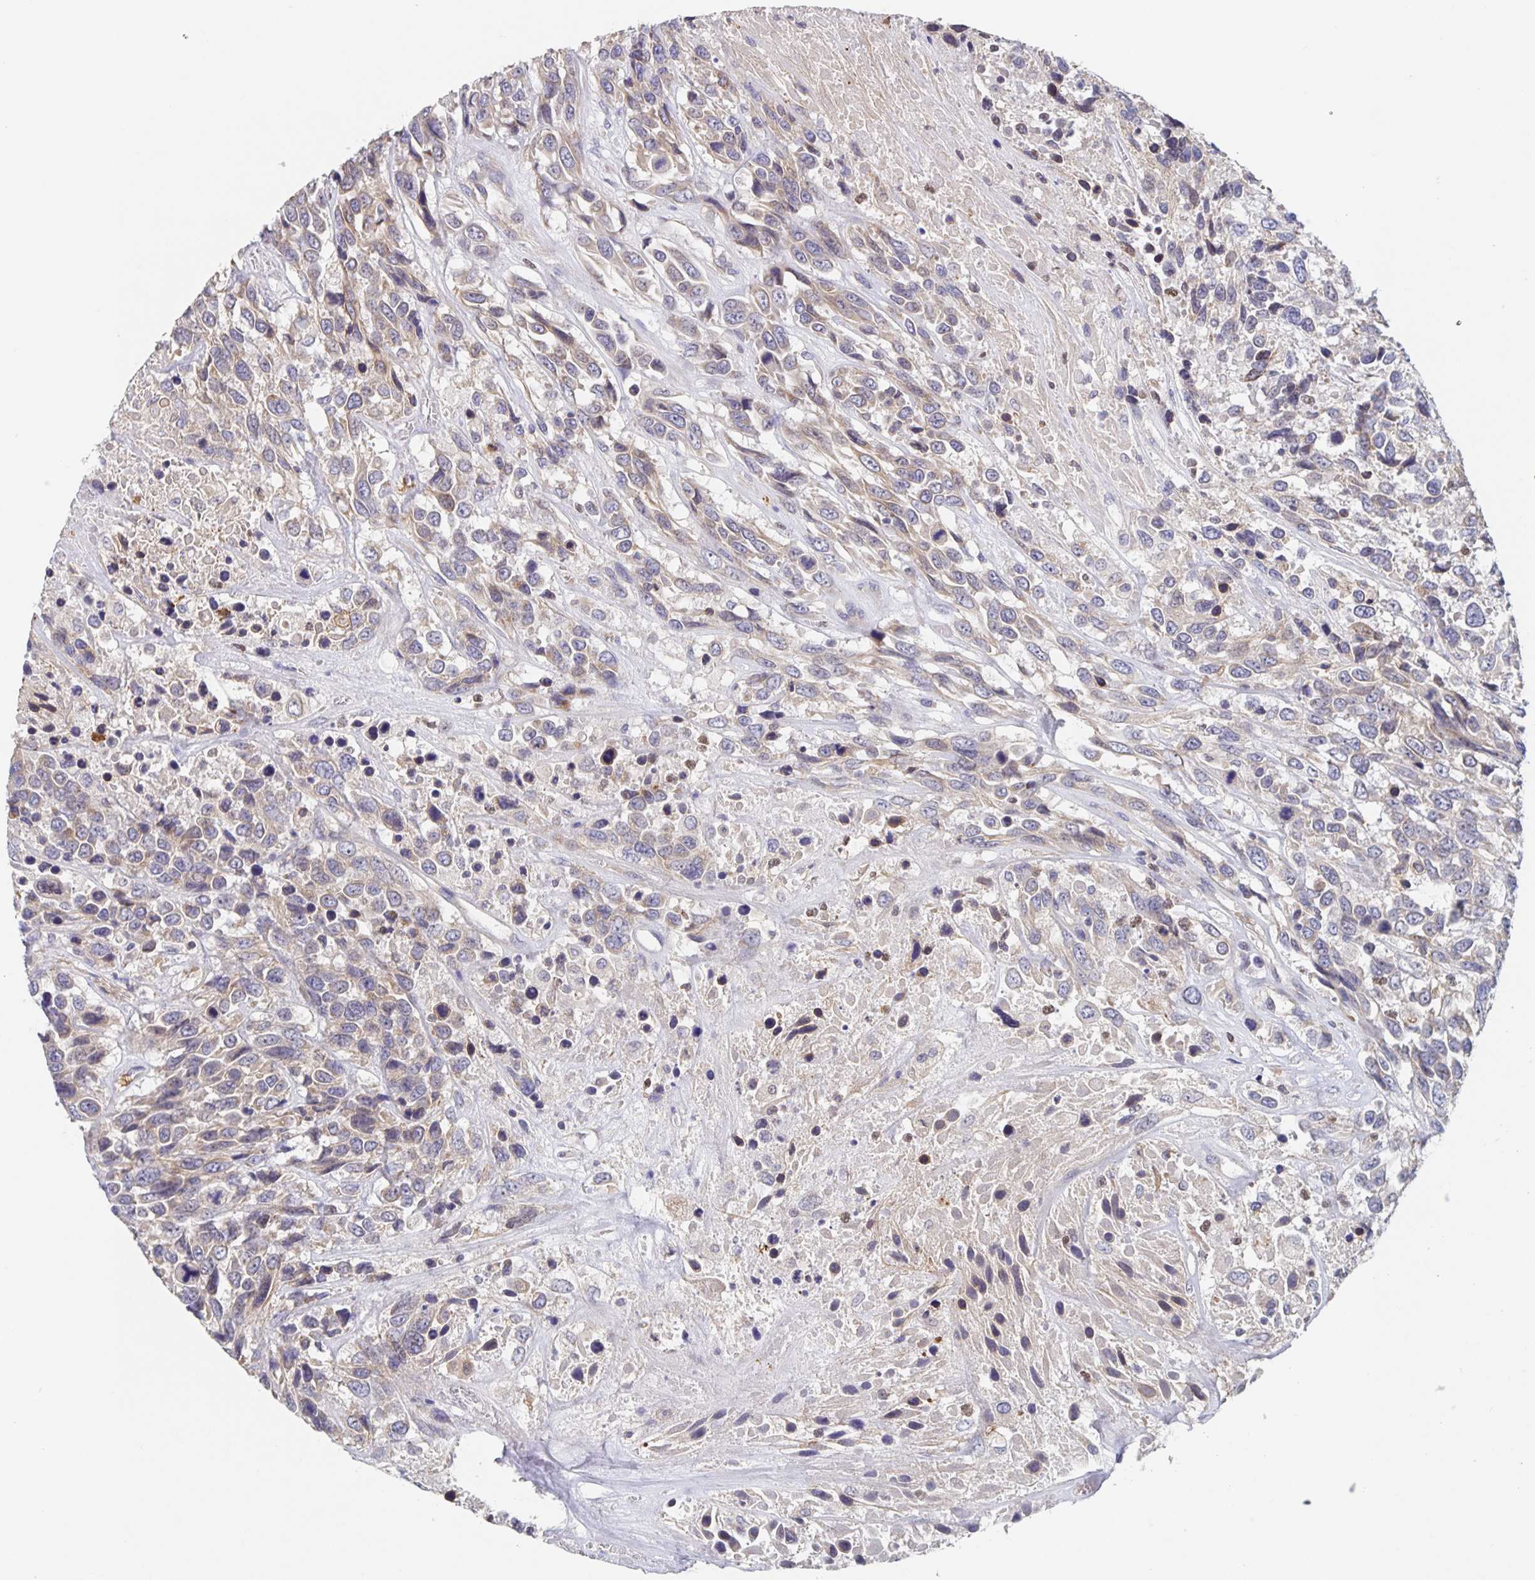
{"staining": {"intensity": "weak", "quantity": "25%-75%", "location": "cytoplasmic/membranous"}, "tissue": "urothelial cancer", "cell_type": "Tumor cells", "image_type": "cancer", "snomed": [{"axis": "morphology", "description": "Urothelial carcinoma, High grade"}, {"axis": "topography", "description": "Urinary bladder"}], "caption": "Tumor cells show low levels of weak cytoplasmic/membranous positivity in about 25%-75% of cells in human urothelial cancer. The protein of interest is stained brown, and the nuclei are stained in blue (DAB (3,3'-diaminobenzidine) IHC with brightfield microscopy, high magnification).", "gene": "CDC42BPG", "patient": {"sex": "female", "age": 70}}